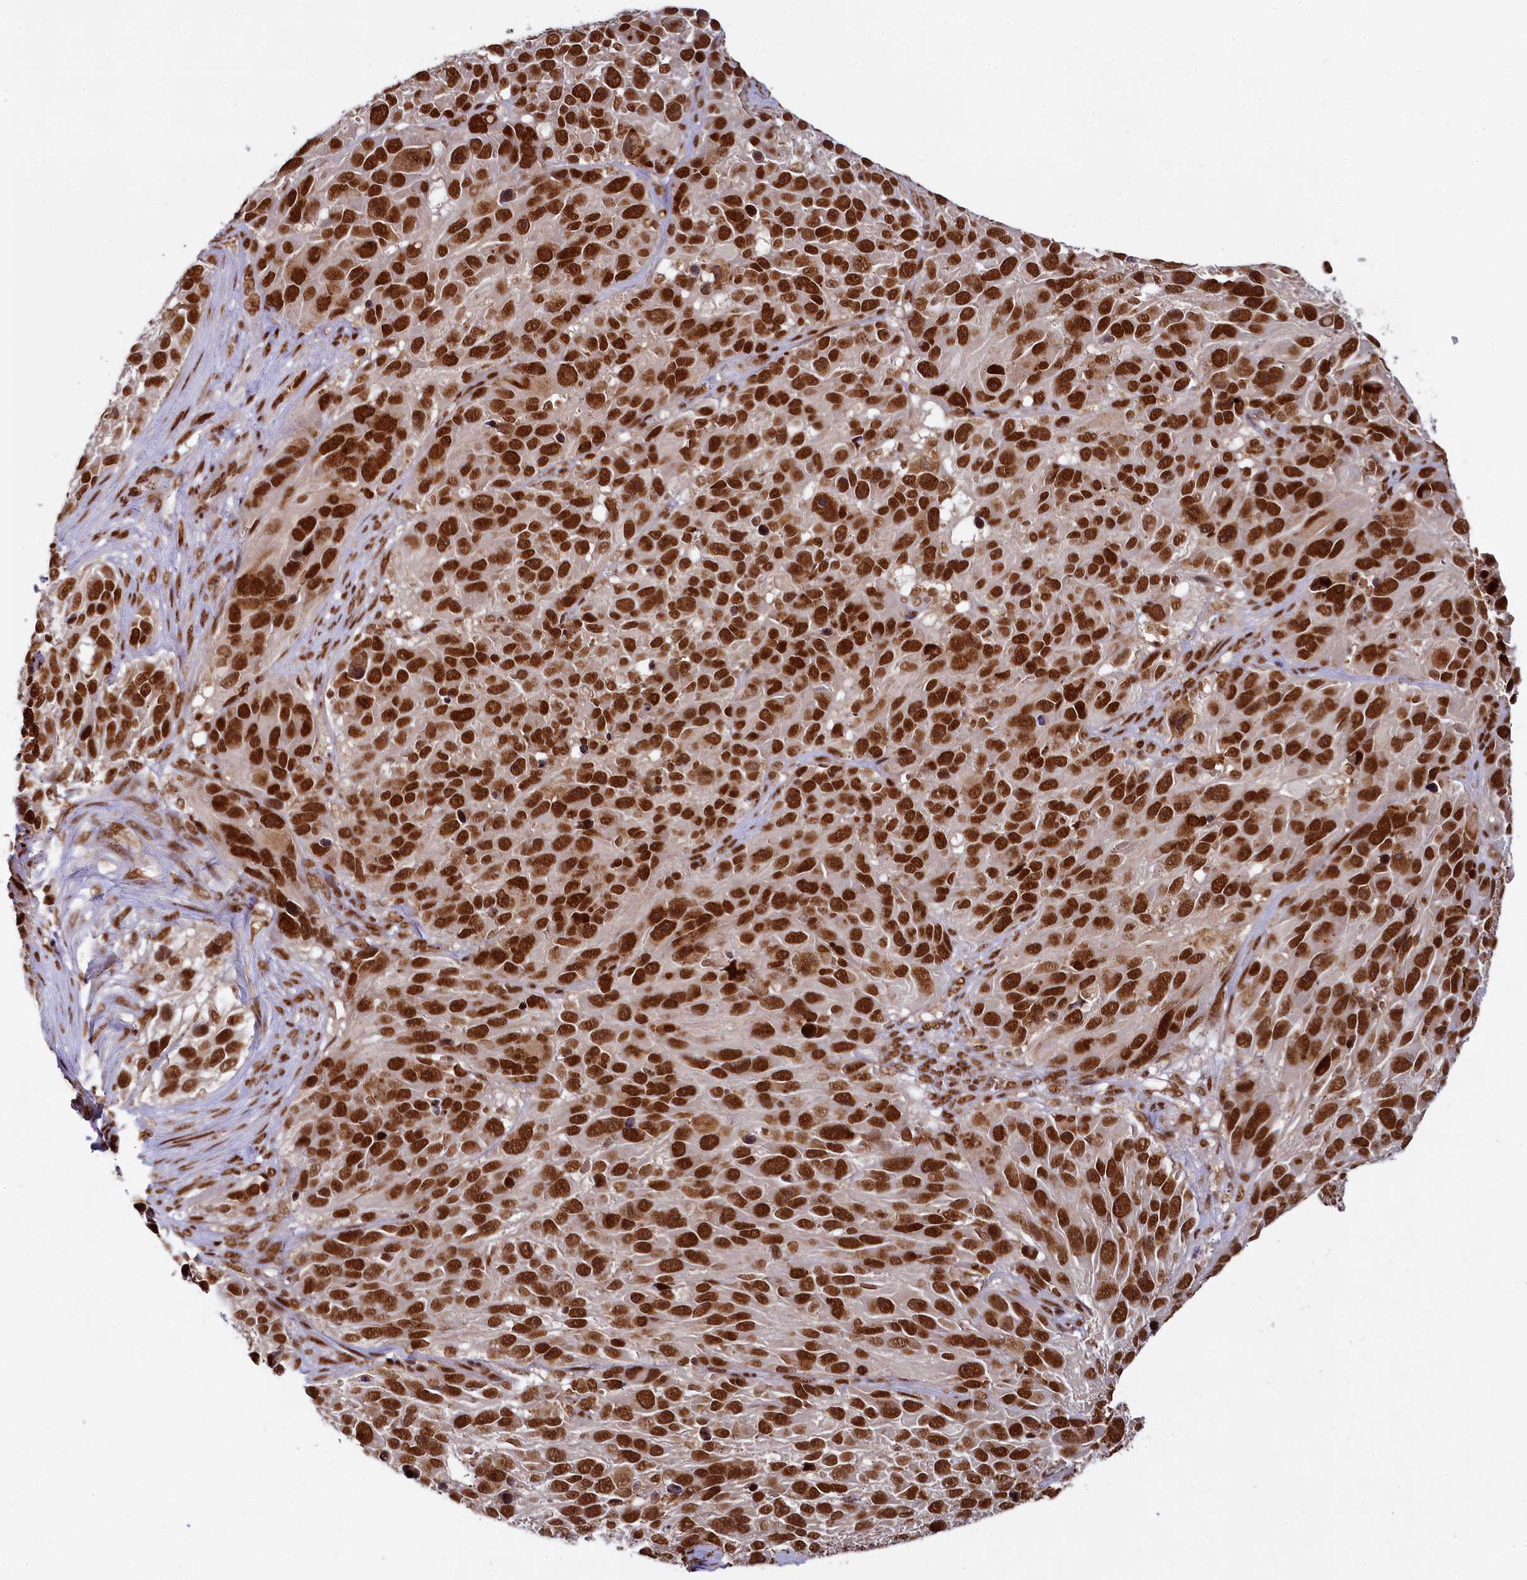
{"staining": {"intensity": "strong", "quantity": ">75%", "location": "nuclear"}, "tissue": "melanoma", "cell_type": "Tumor cells", "image_type": "cancer", "snomed": [{"axis": "morphology", "description": "Malignant melanoma, NOS"}, {"axis": "topography", "description": "Skin"}], "caption": "An image of malignant melanoma stained for a protein displays strong nuclear brown staining in tumor cells.", "gene": "PPHLN1", "patient": {"sex": "male", "age": 84}}